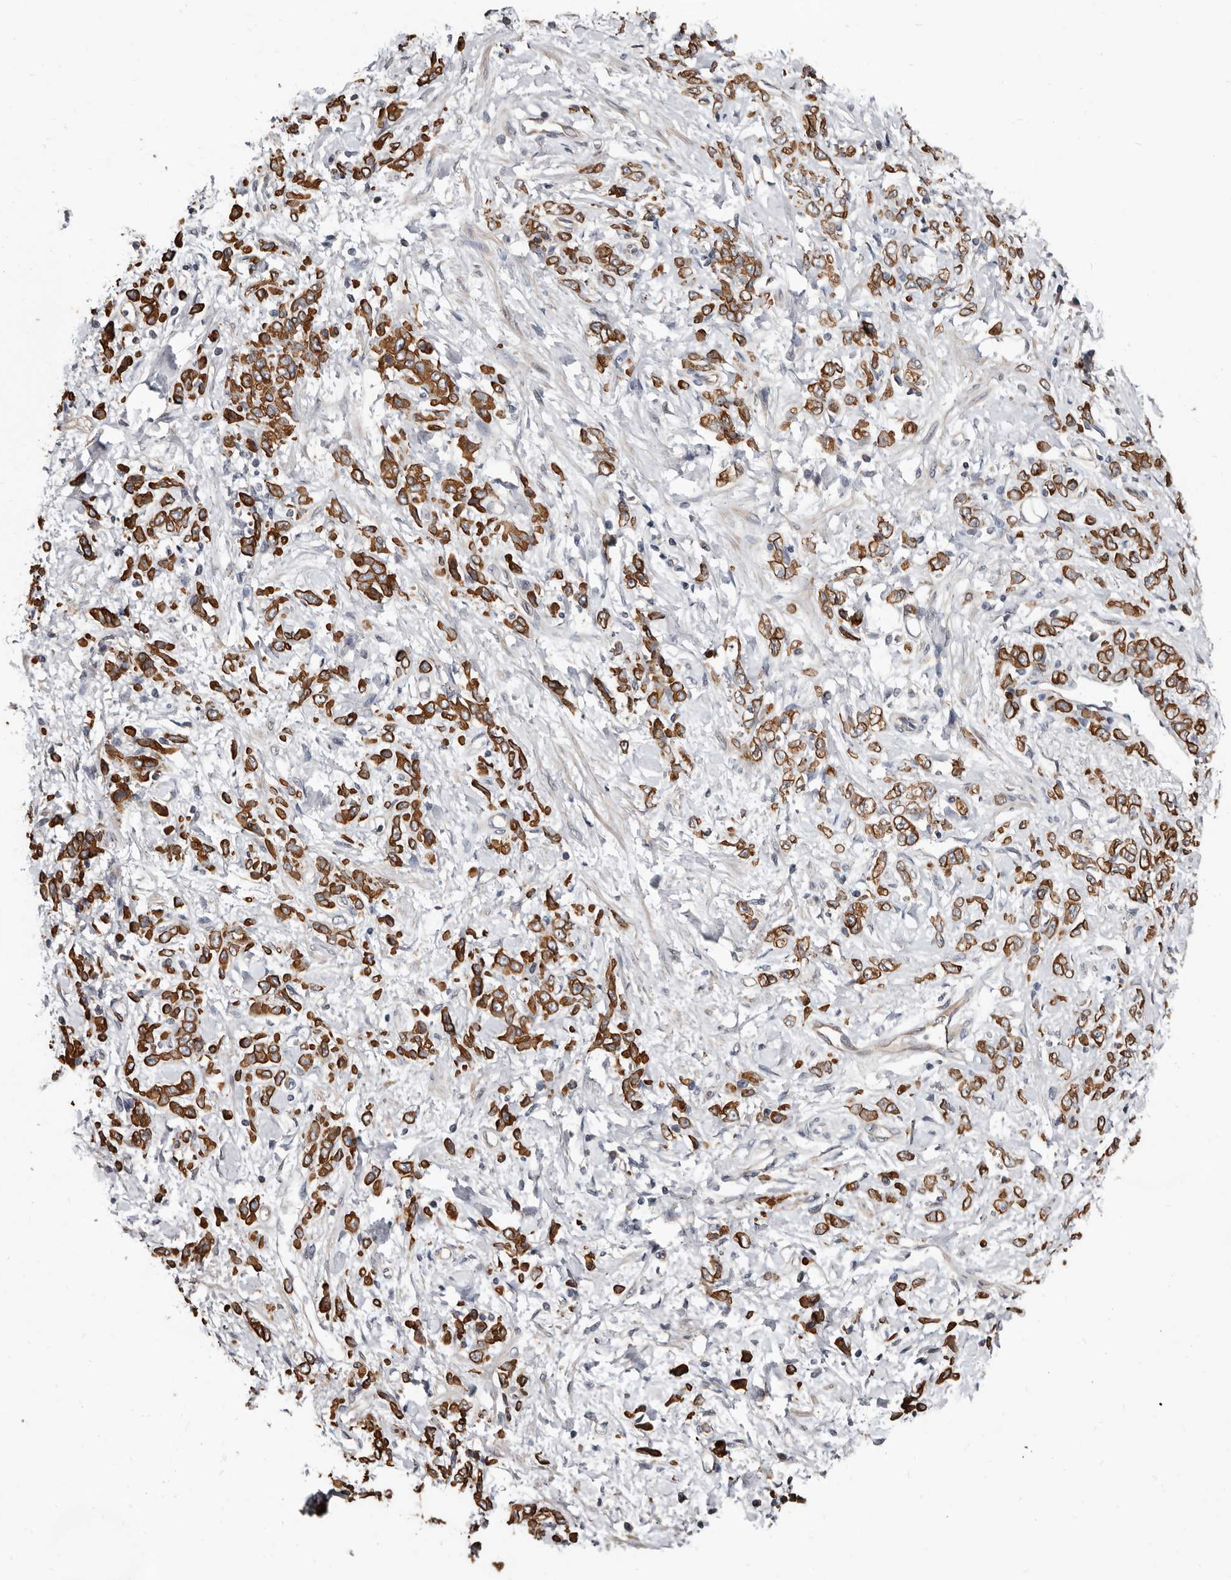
{"staining": {"intensity": "strong", "quantity": ">75%", "location": "cytoplasmic/membranous"}, "tissue": "stomach cancer", "cell_type": "Tumor cells", "image_type": "cancer", "snomed": [{"axis": "morphology", "description": "Normal tissue, NOS"}, {"axis": "morphology", "description": "Adenocarcinoma, NOS"}, {"axis": "topography", "description": "Stomach"}], "caption": "Immunohistochemistry (IHC) (DAB (3,3'-diaminobenzidine)) staining of human stomach adenocarcinoma reveals strong cytoplasmic/membranous protein expression in approximately >75% of tumor cells. (Stains: DAB in brown, nuclei in blue, Microscopy: brightfield microscopy at high magnification).", "gene": "MRPL18", "patient": {"sex": "male", "age": 82}}